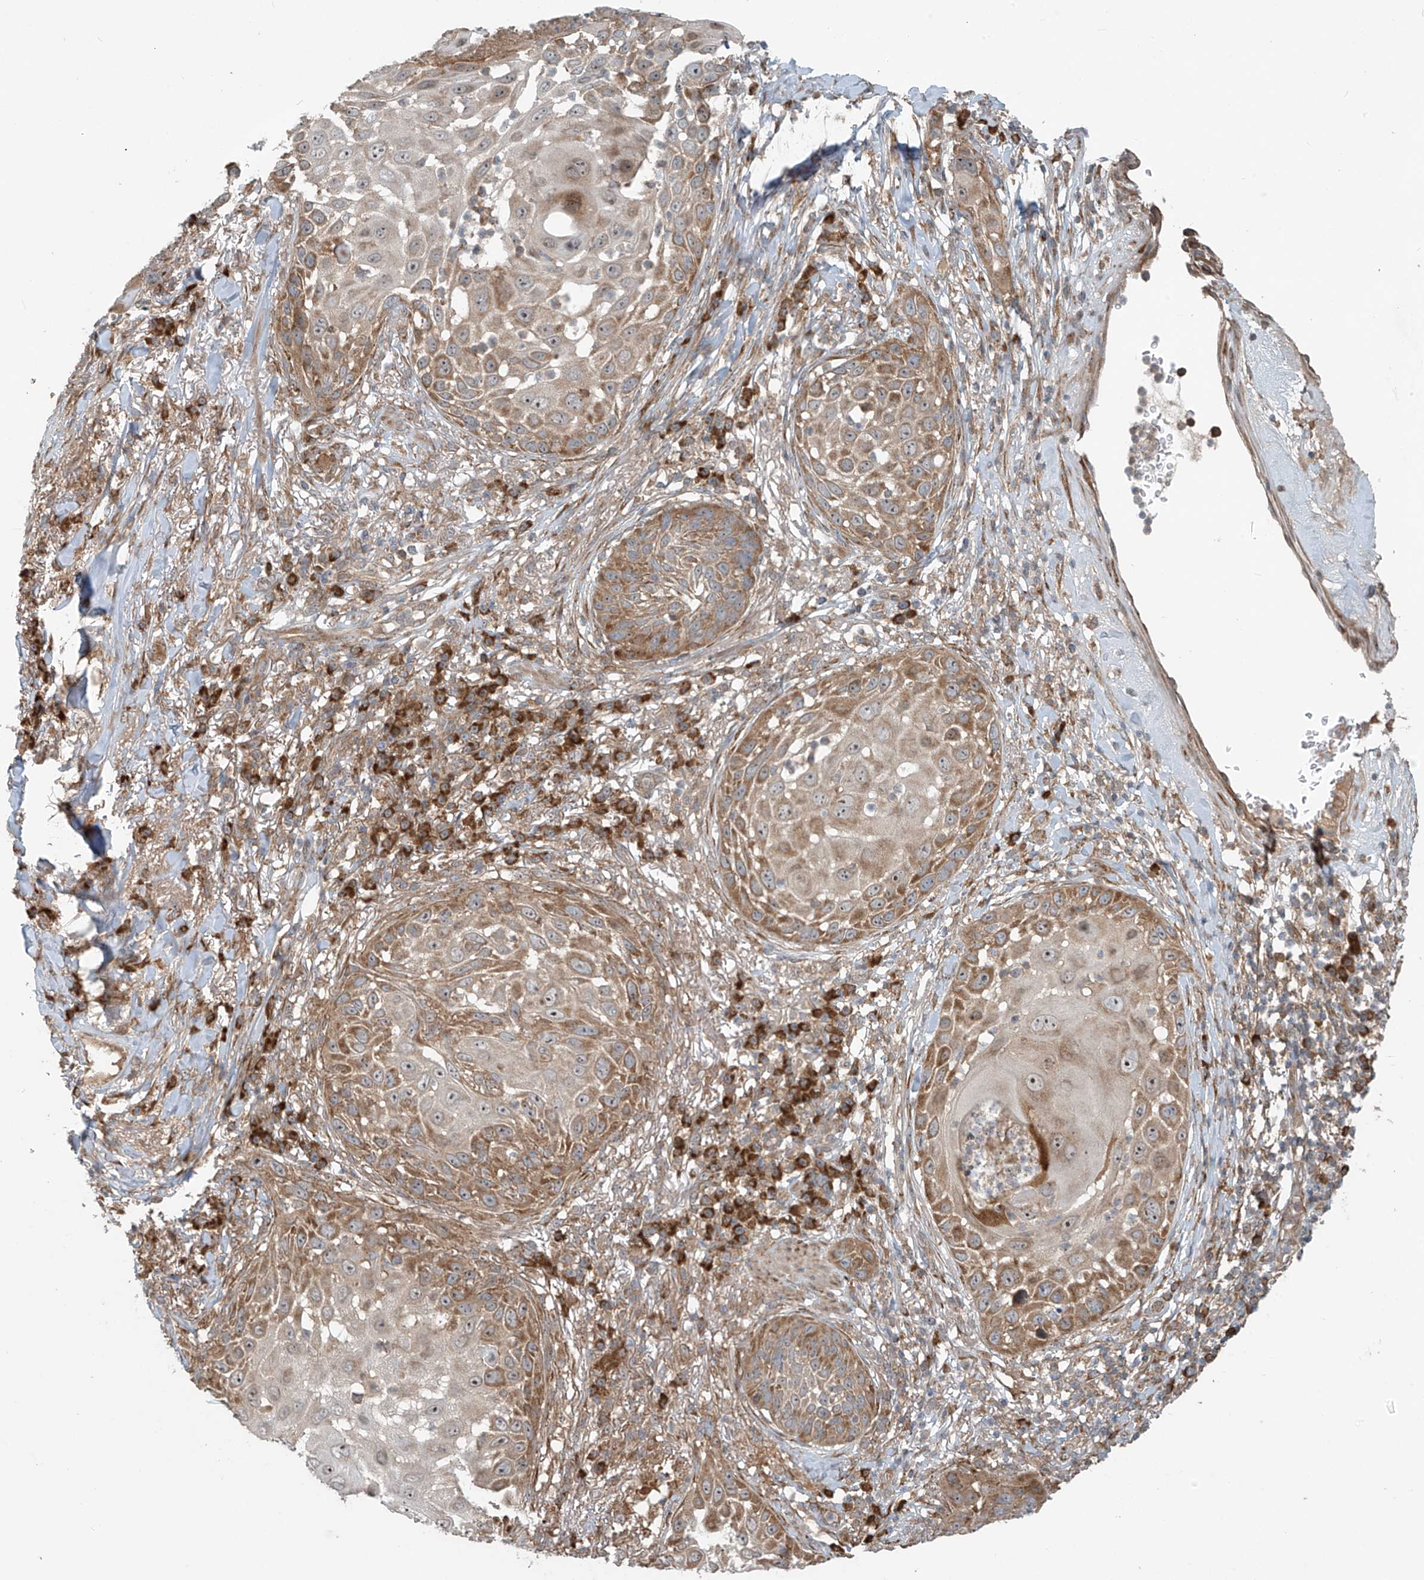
{"staining": {"intensity": "moderate", "quantity": ">75%", "location": "cytoplasmic/membranous"}, "tissue": "skin cancer", "cell_type": "Tumor cells", "image_type": "cancer", "snomed": [{"axis": "morphology", "description": "Squamous cell carcinoma, NOS"}, {"axis": "topography", "description": "Skin"}], "caption": "Brown immunohistochemical staining in human skin cancer (squamous cell carcinoma) shows moderate cytoplasmic/membranous positivity in approximately >75% of tumor cells.", "gene": "KATNIP", "patient": {"sex": "female", "age": 44}}